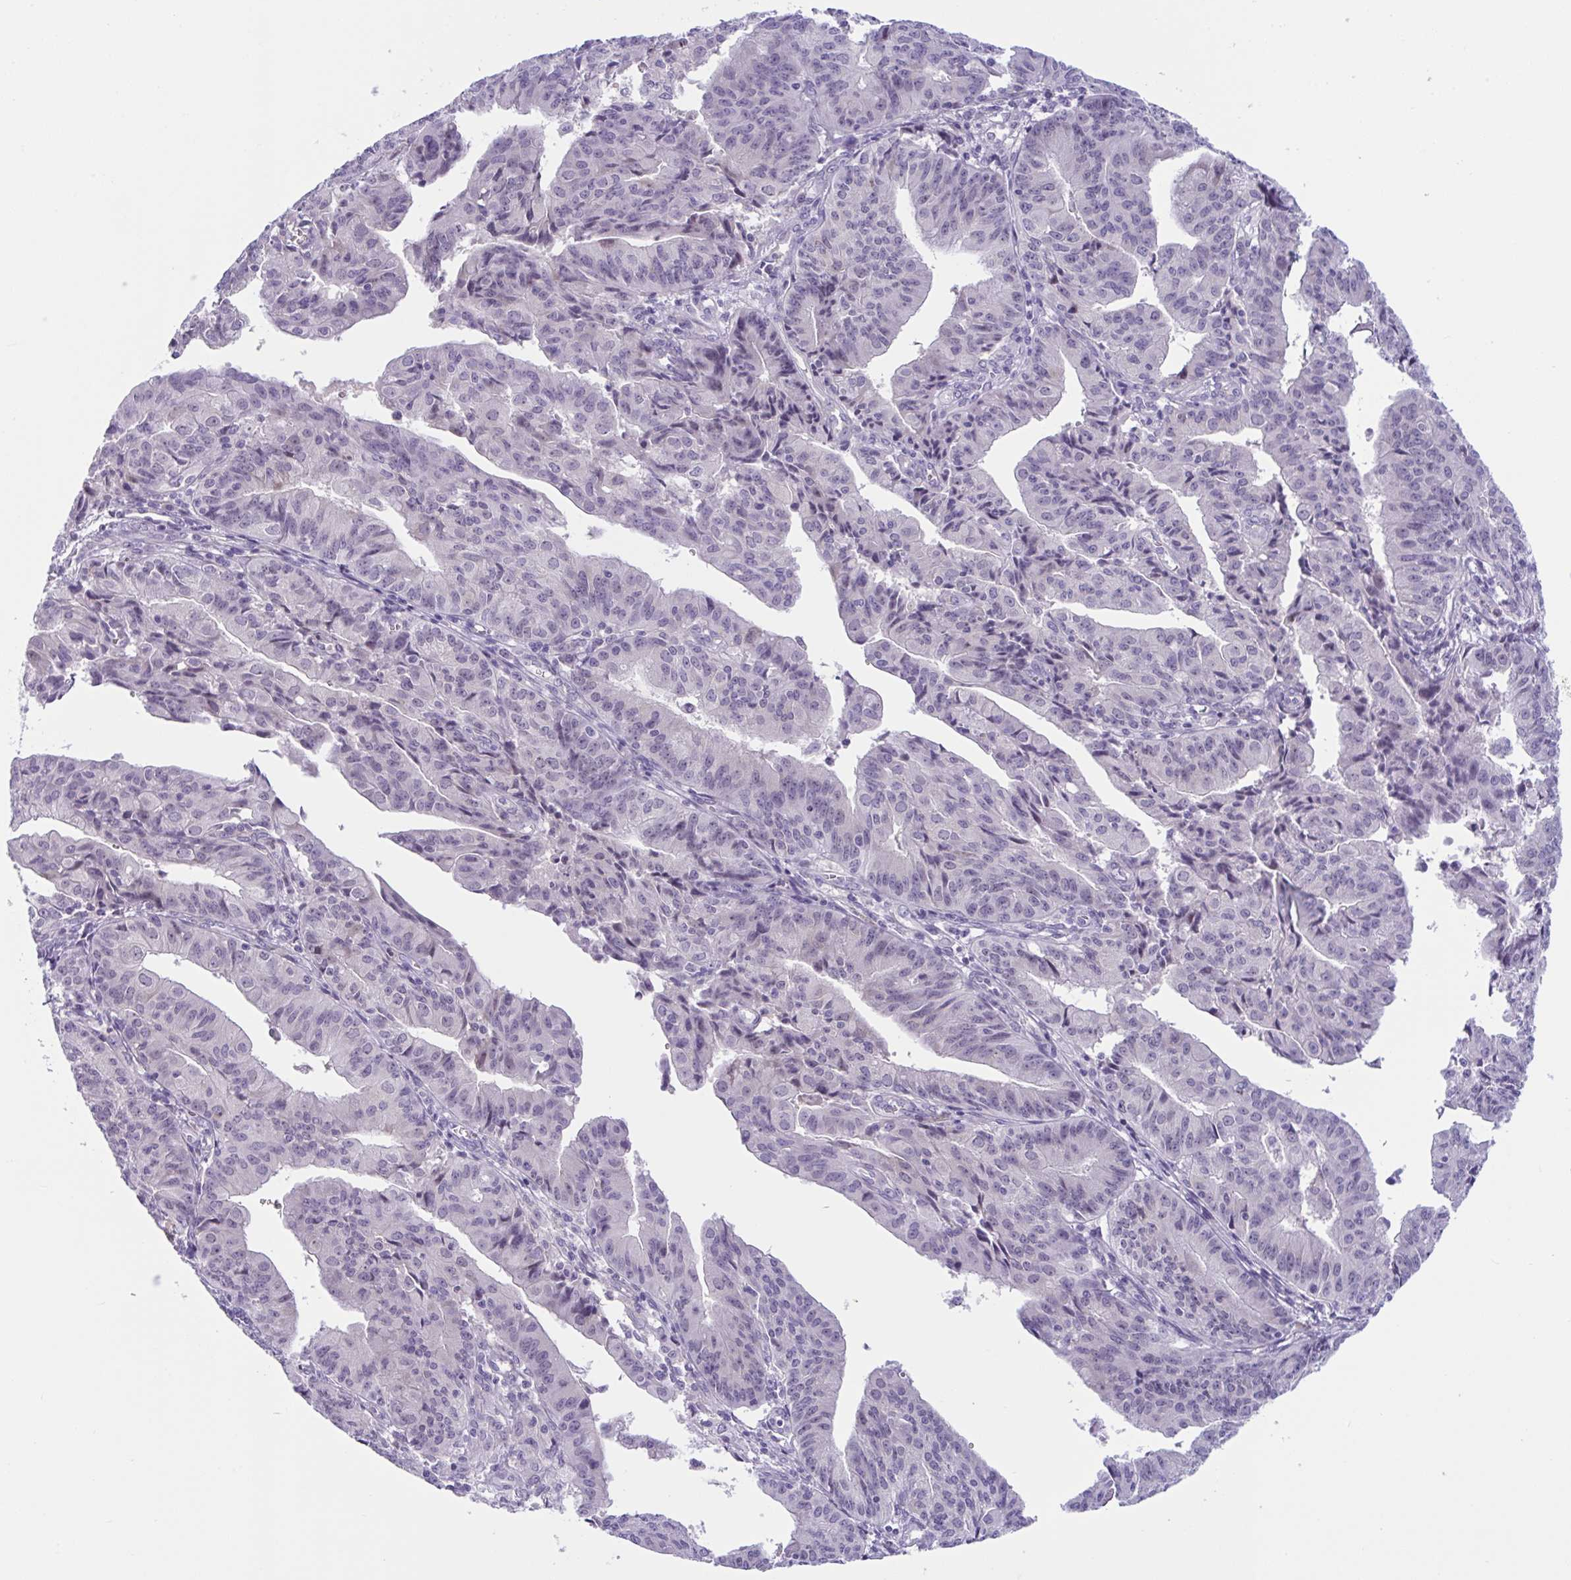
{"staining": {"intensity": "negative", "quantity": "none", "location": "none"}, "tissue": "endometrial cancer", "cell_type": "Tumor cells", "image_type": "cancer", "snomed": [{"axis": "morphology", "description": "Adenocarcinoma, NOS"}, {"axis": "topography", "description": "Endometrium"}], "caption": "The immunohistochemistry (IHC) histopathology image has no significant expression in tumor cells of adenocarcinoma (endometrial) tissue. (DAB immunohistochemistry with hematoxylin counter stain).", "gene": "WNT9B", "patient": {"sex": "female", "age": 56}}